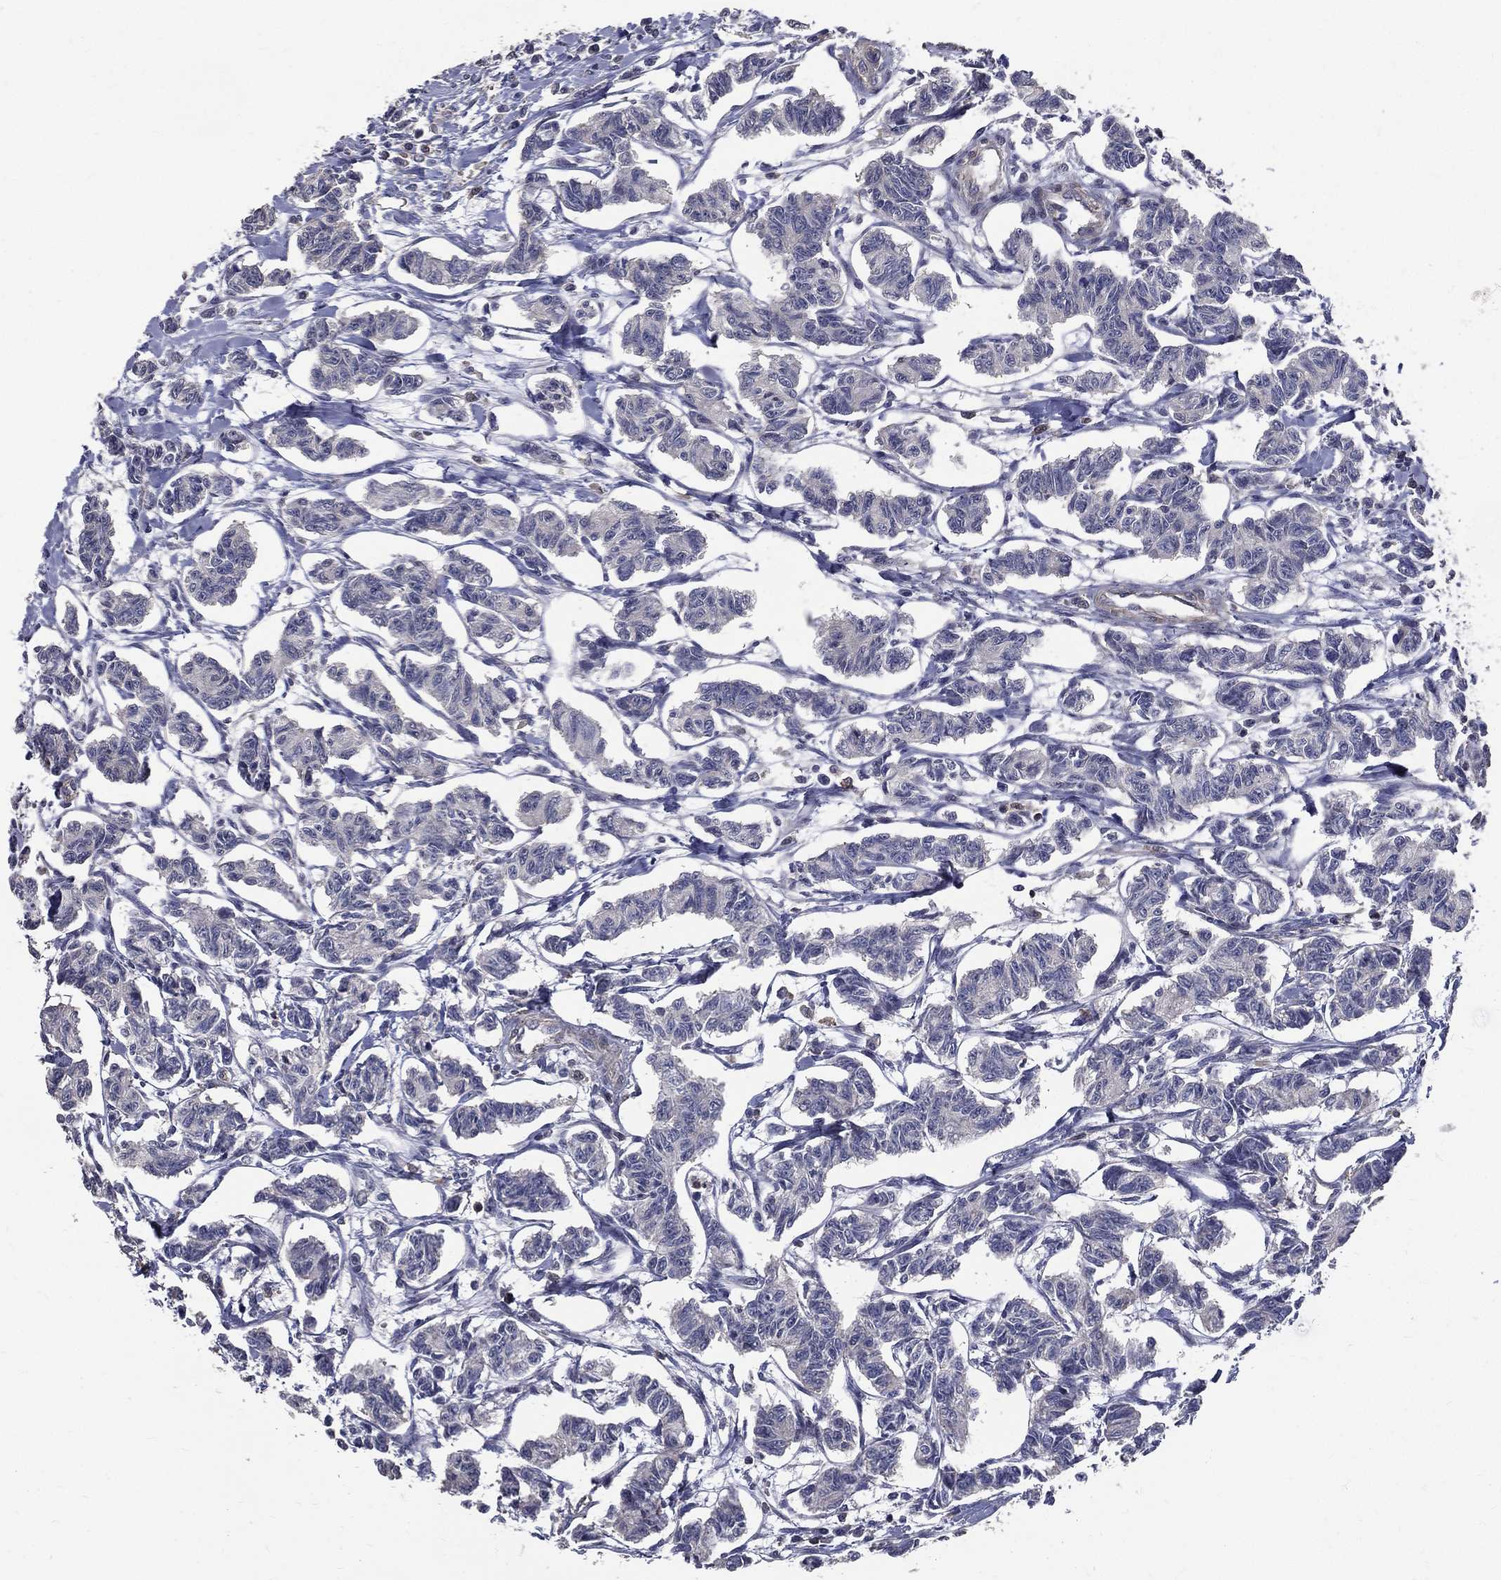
{"staining": {"intensity": "negative", "quantity": "none", "location": "none"}, "tissue": "carcinoid", "cell_type": "Tumor cells", "image_type": "cancer", "snomed": [{"axis": "morphology", "description": "Carcinoid, malignant, NOS"}, {"axis": "topography", "description": "Kidney"}], "caption": "Tumor cells show no significant expression in carcinoid.", "gene": "SERPINB2", "patient": {"sex": "female", "age": 41}}